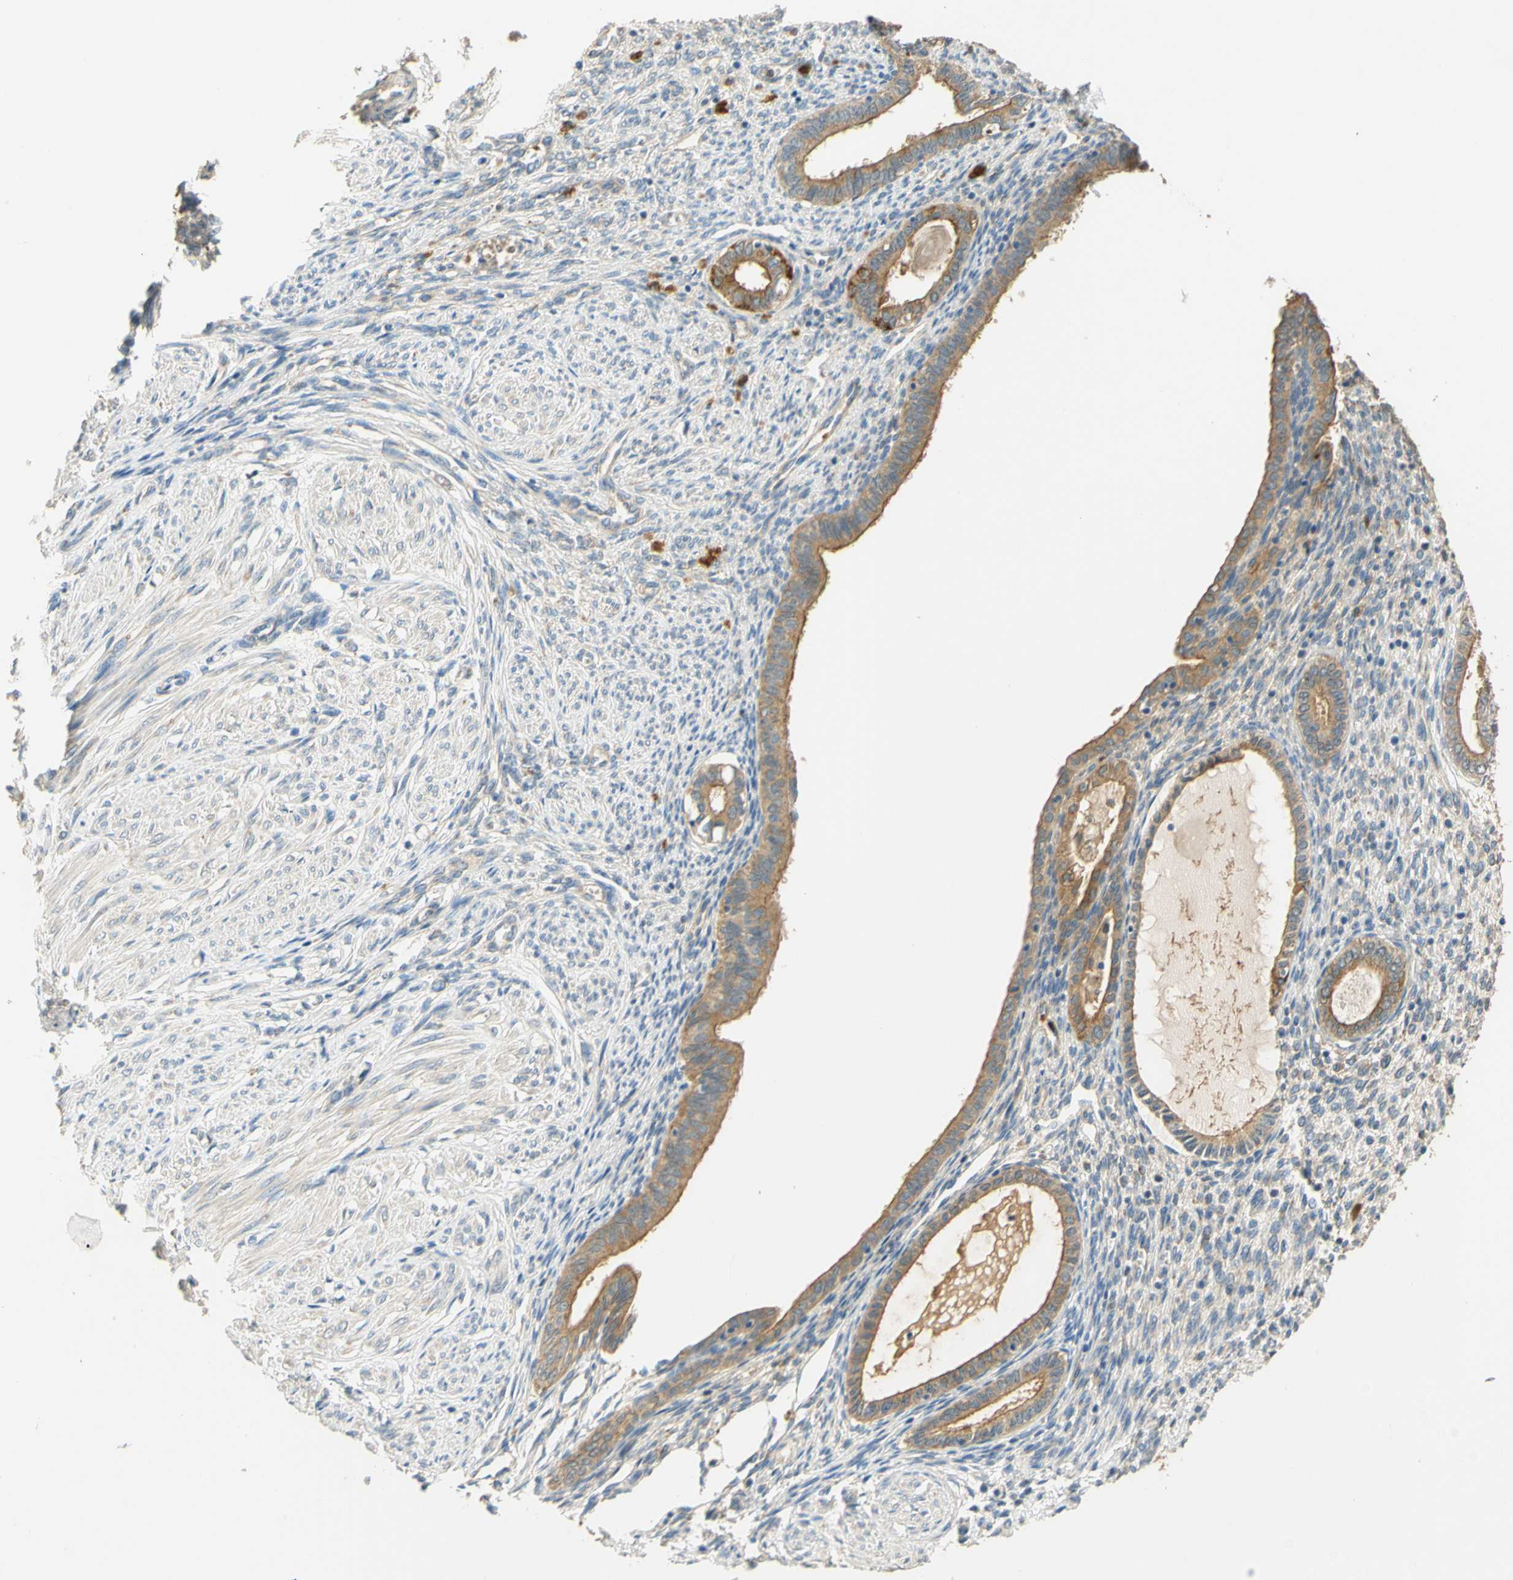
{"staining": {"intensity": "weak", "quantity": "<25%", "location": "cytoplasmic/membranous"}, "tissue": "endometrium", "cell_type": "Cells in endometrial stroma", "image_type": "normal", "snomed": [{"axis": "morphology", "description": "Normal tissue, NOS"}, {"axis": "topography", "description": "Endometrium"}], "caption": "Immunohistochemistry image of benign endometrium: human endometrium stained with DAB (3,3'-diaminobenzidine) displays no significant protein staining in cells in endometrial stroma.", "gene": "ENTREP2", "patient": {"sex": "female", "age": 72}}